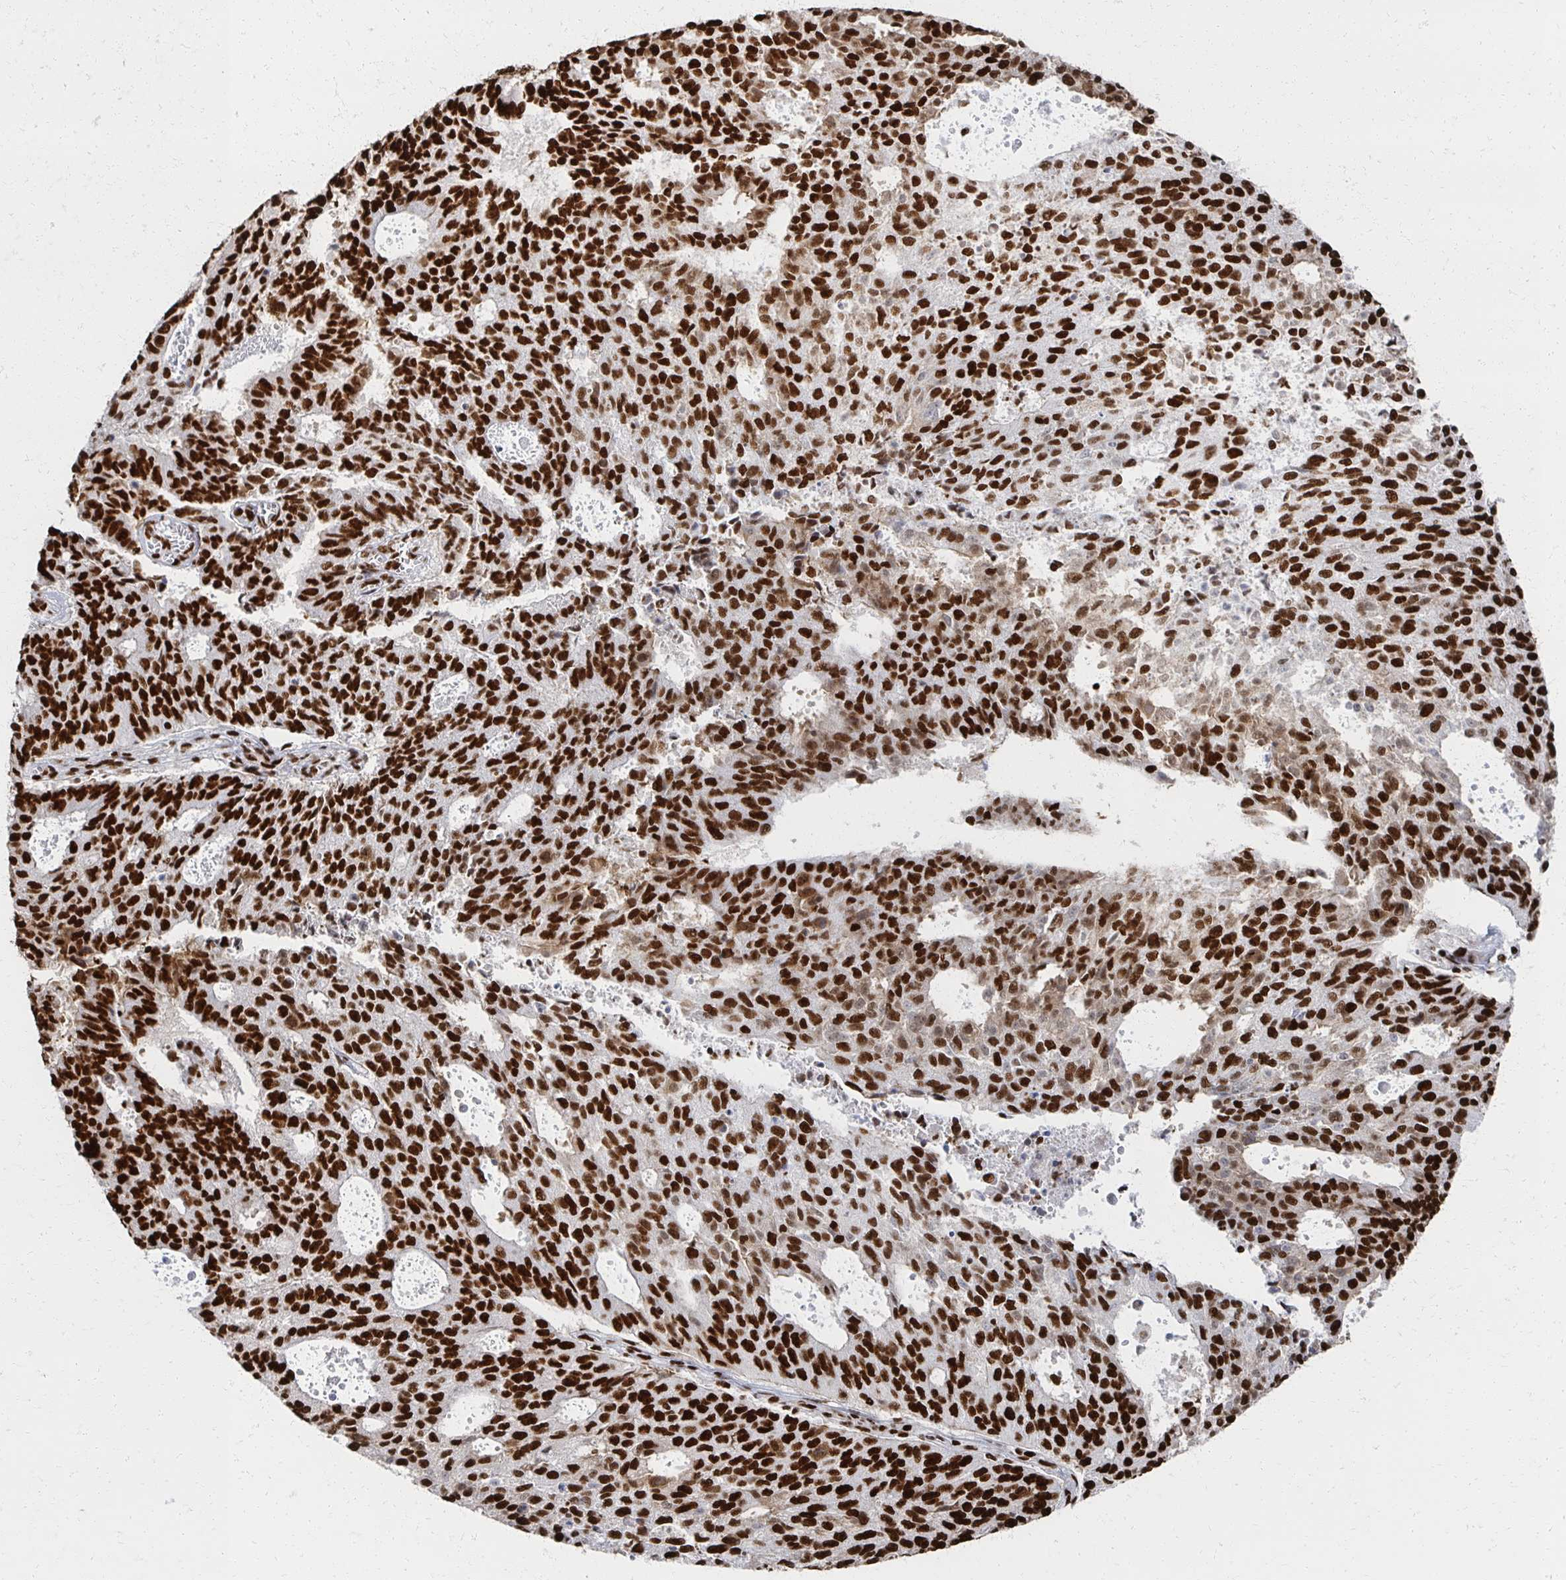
{"staining": {"intensity": "strong", "quantity": ">75%", "location": "nuclear"}, "tissue": "endometrial cancer", "cell_type": "Tumor cells", "image_type": "cancer", "snomed": [{"axis": "morphology", "description": "Adenocarcinoma, NOS"}, {"axis": "topography", "description": "Endometrium"}], "caption": "Brown immunohistochemical staining in human endometrial cancer shows strong nuclear positivity in about >75% of tumor cells. (IHC, brightfield microscopy, high magnification).", "gene": "RBBP7", "patient": {"sex": "female", "age": 82}}